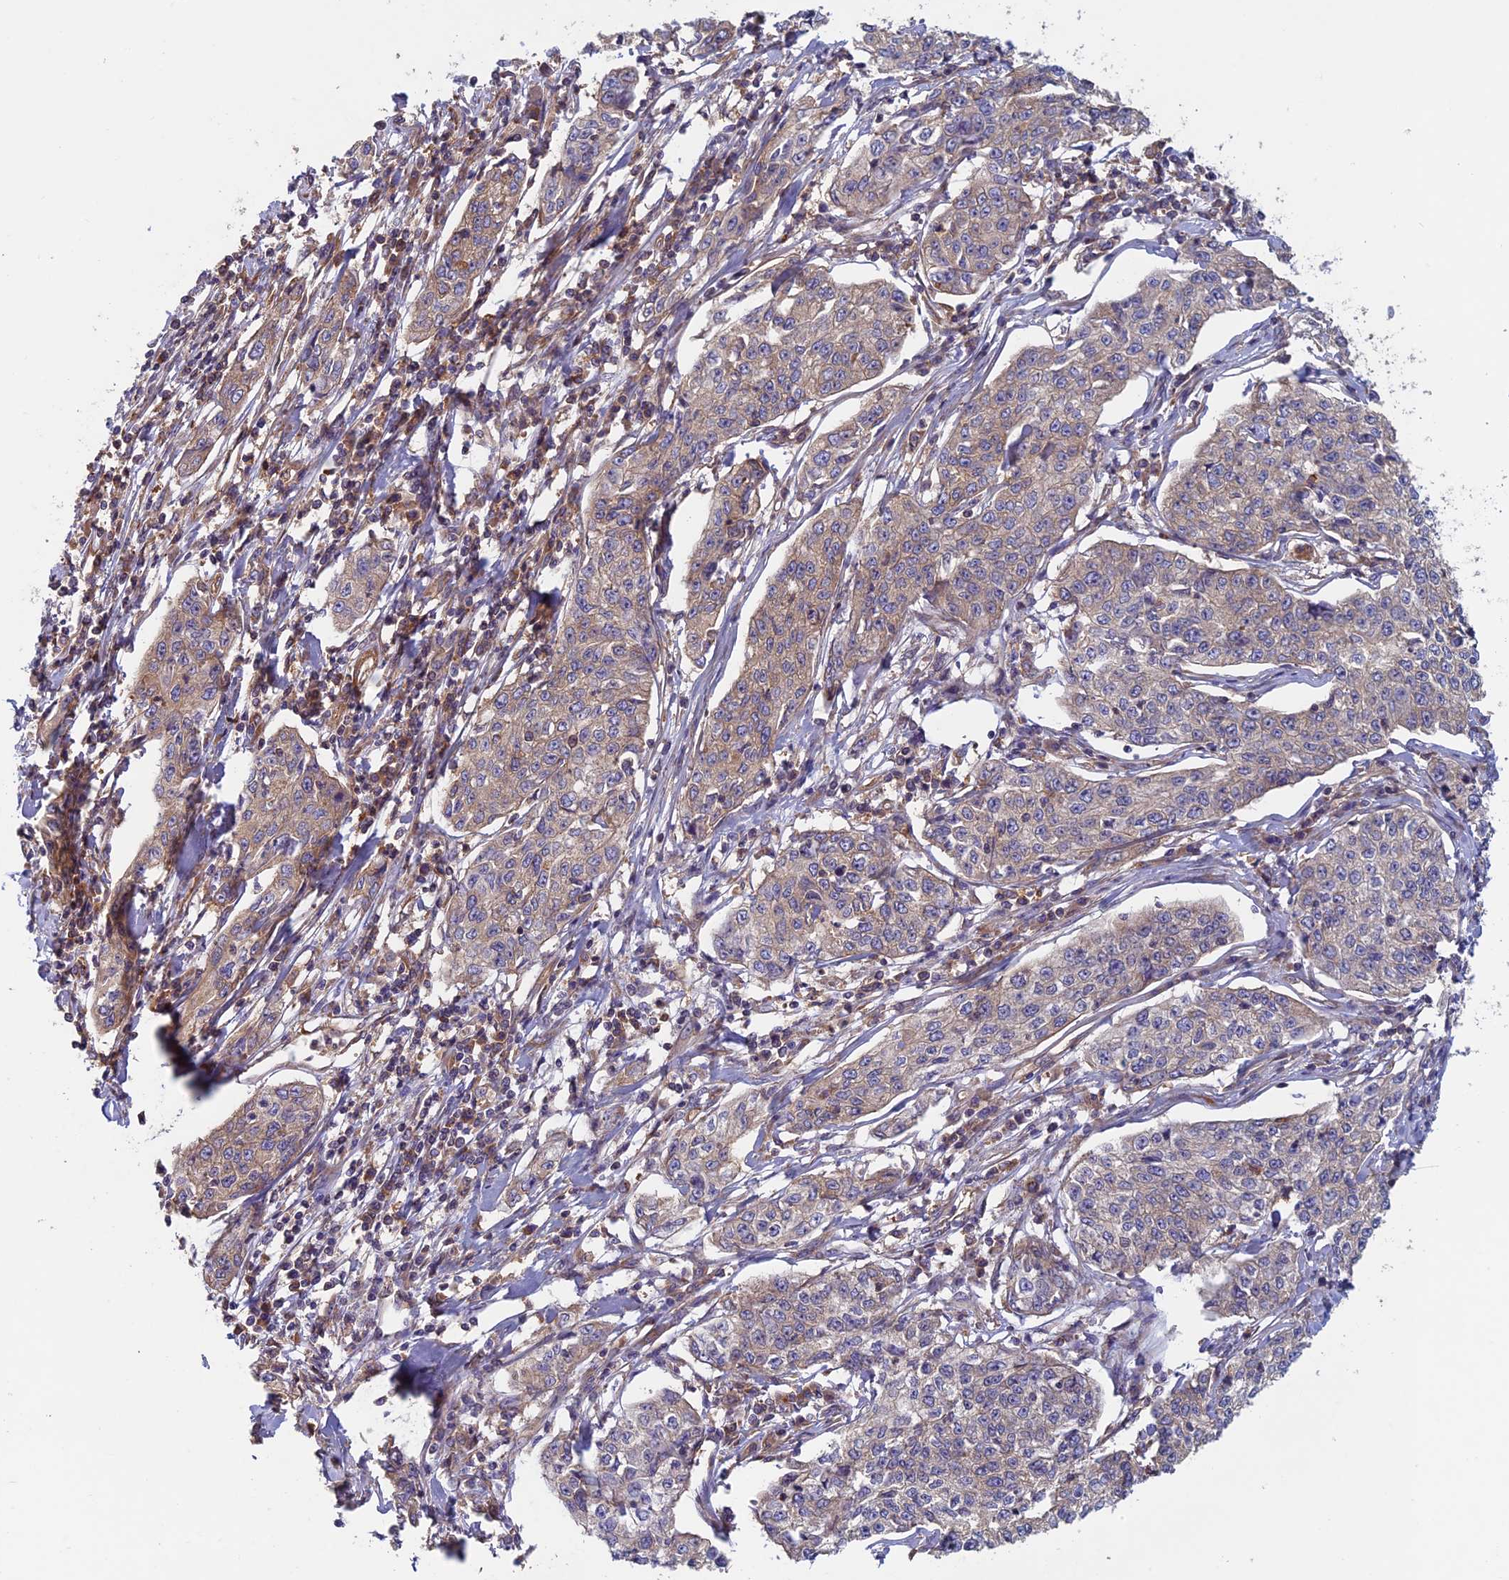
{"staining": {"intensity": "weak", "quantity": "25%-75%", "location": "cytoplasmic/membranous"}, "tissue": "cervical cancer", "cell_type": "Tumor cells", "image_type": "cancer", "snomed": [{"axis": "morphology", "description": "Squamous cell carcinoma, NOS"}, {"axis": "topography", "description": "Cervix"}], "caption": "A micrograph showing weak cytoplasmic/membranous positivity in about 25%-75% of tumor cells in cervical cancer, as visualized by brown immunohistochemical staining.", "gene": "DNM1L", "patient": {"sex": "female", "age": 35}}